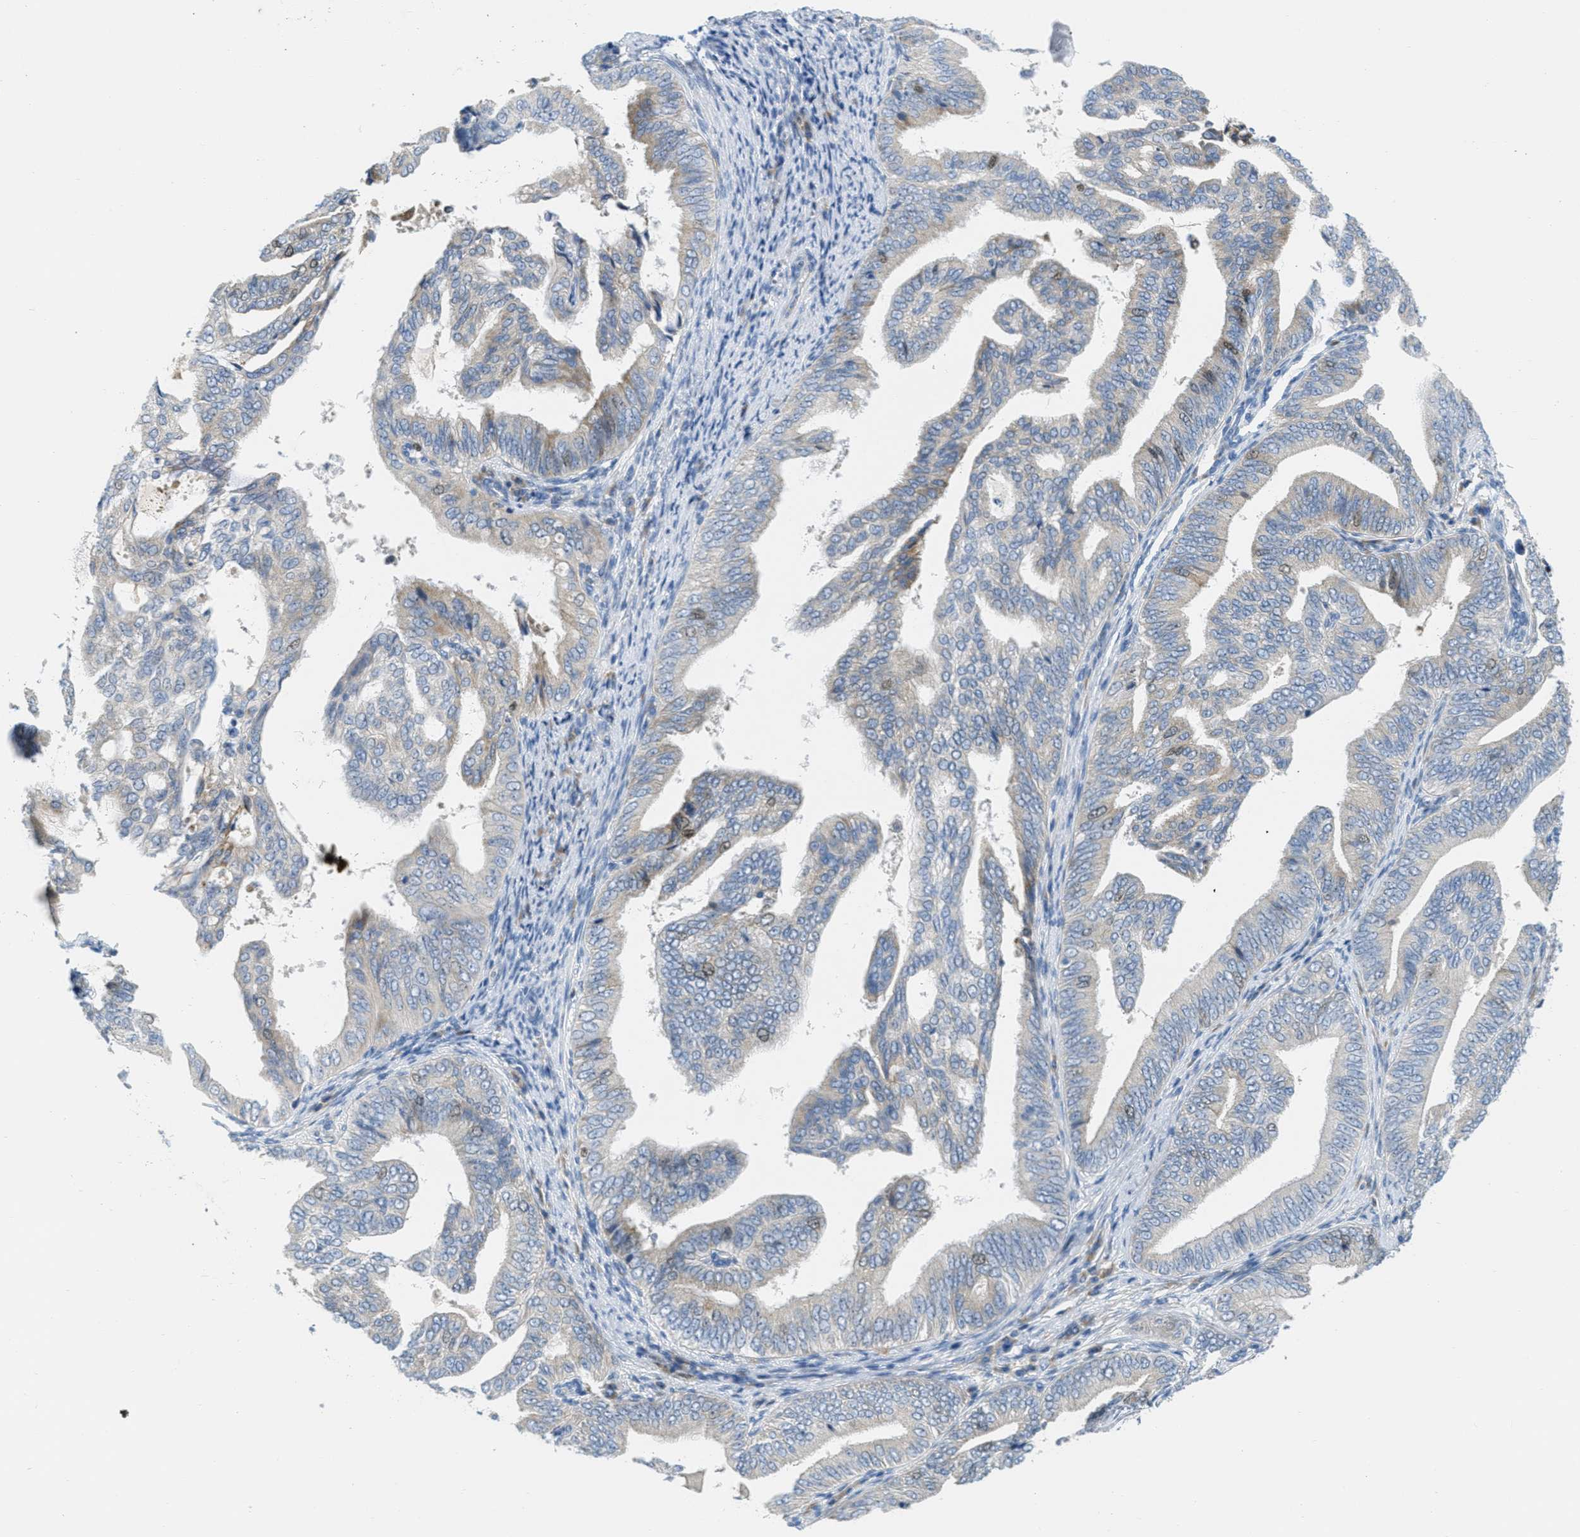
{"staining": {"intensity": "weak", "quantity": "<25%", "location": "cytoplasmic/membranous,nuclear"}, "tissue": "endometrial cancer", "cell_type": "Tumor cells", "image_type": "cancer", "snomed": [{"axis": "morphology", "description": "Adenocarcinoma, NOS"}, {"axis": "topography", "description": "Endometrium"}], "caption": "Tumor cells are negative for brown protein staining in adenocarcinoma (endometrial).", "gene": "ORC6", "patient": {"sex": "female", "age": 58}}